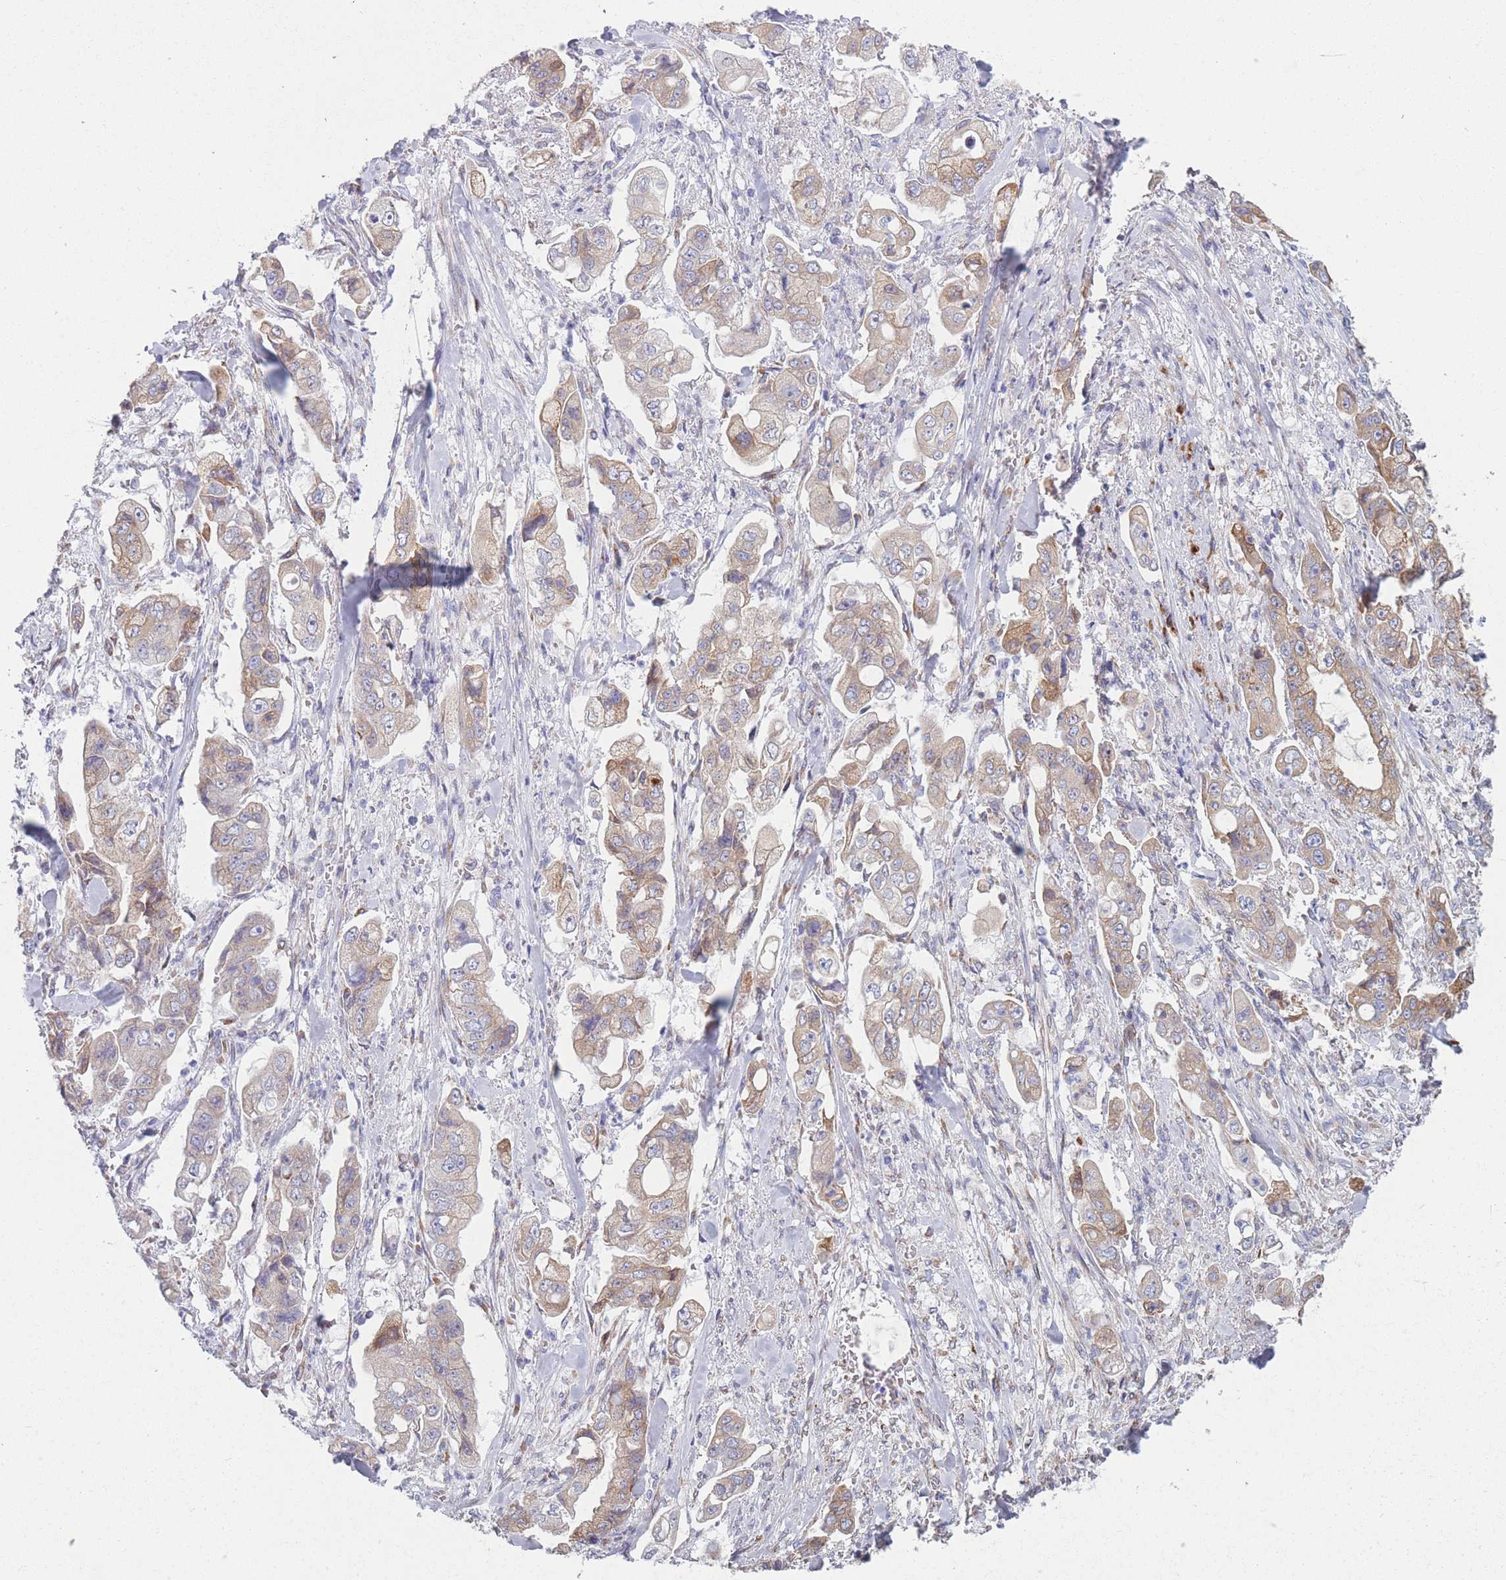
{"staining": {"intensity": "moderate", "quantity": ">75%", "location": "cytoplasmic/membranous"}, "tissue": "stomach cancer", "cell_type": "Tumor cells", "image_type": "cancer", "snomed": [{"axis": "morphology", "description": "Adenocarcinoma, NOS"}, {"axis": "topography", "description": "Stomach"}], "caption": "Stomach cancer tissue reveals moderate cytoplasmic/membranous positivity in approximately >75% of tumor cells", "gene": "MRPL30", "patient": {"sex": "male", "age": 62}}